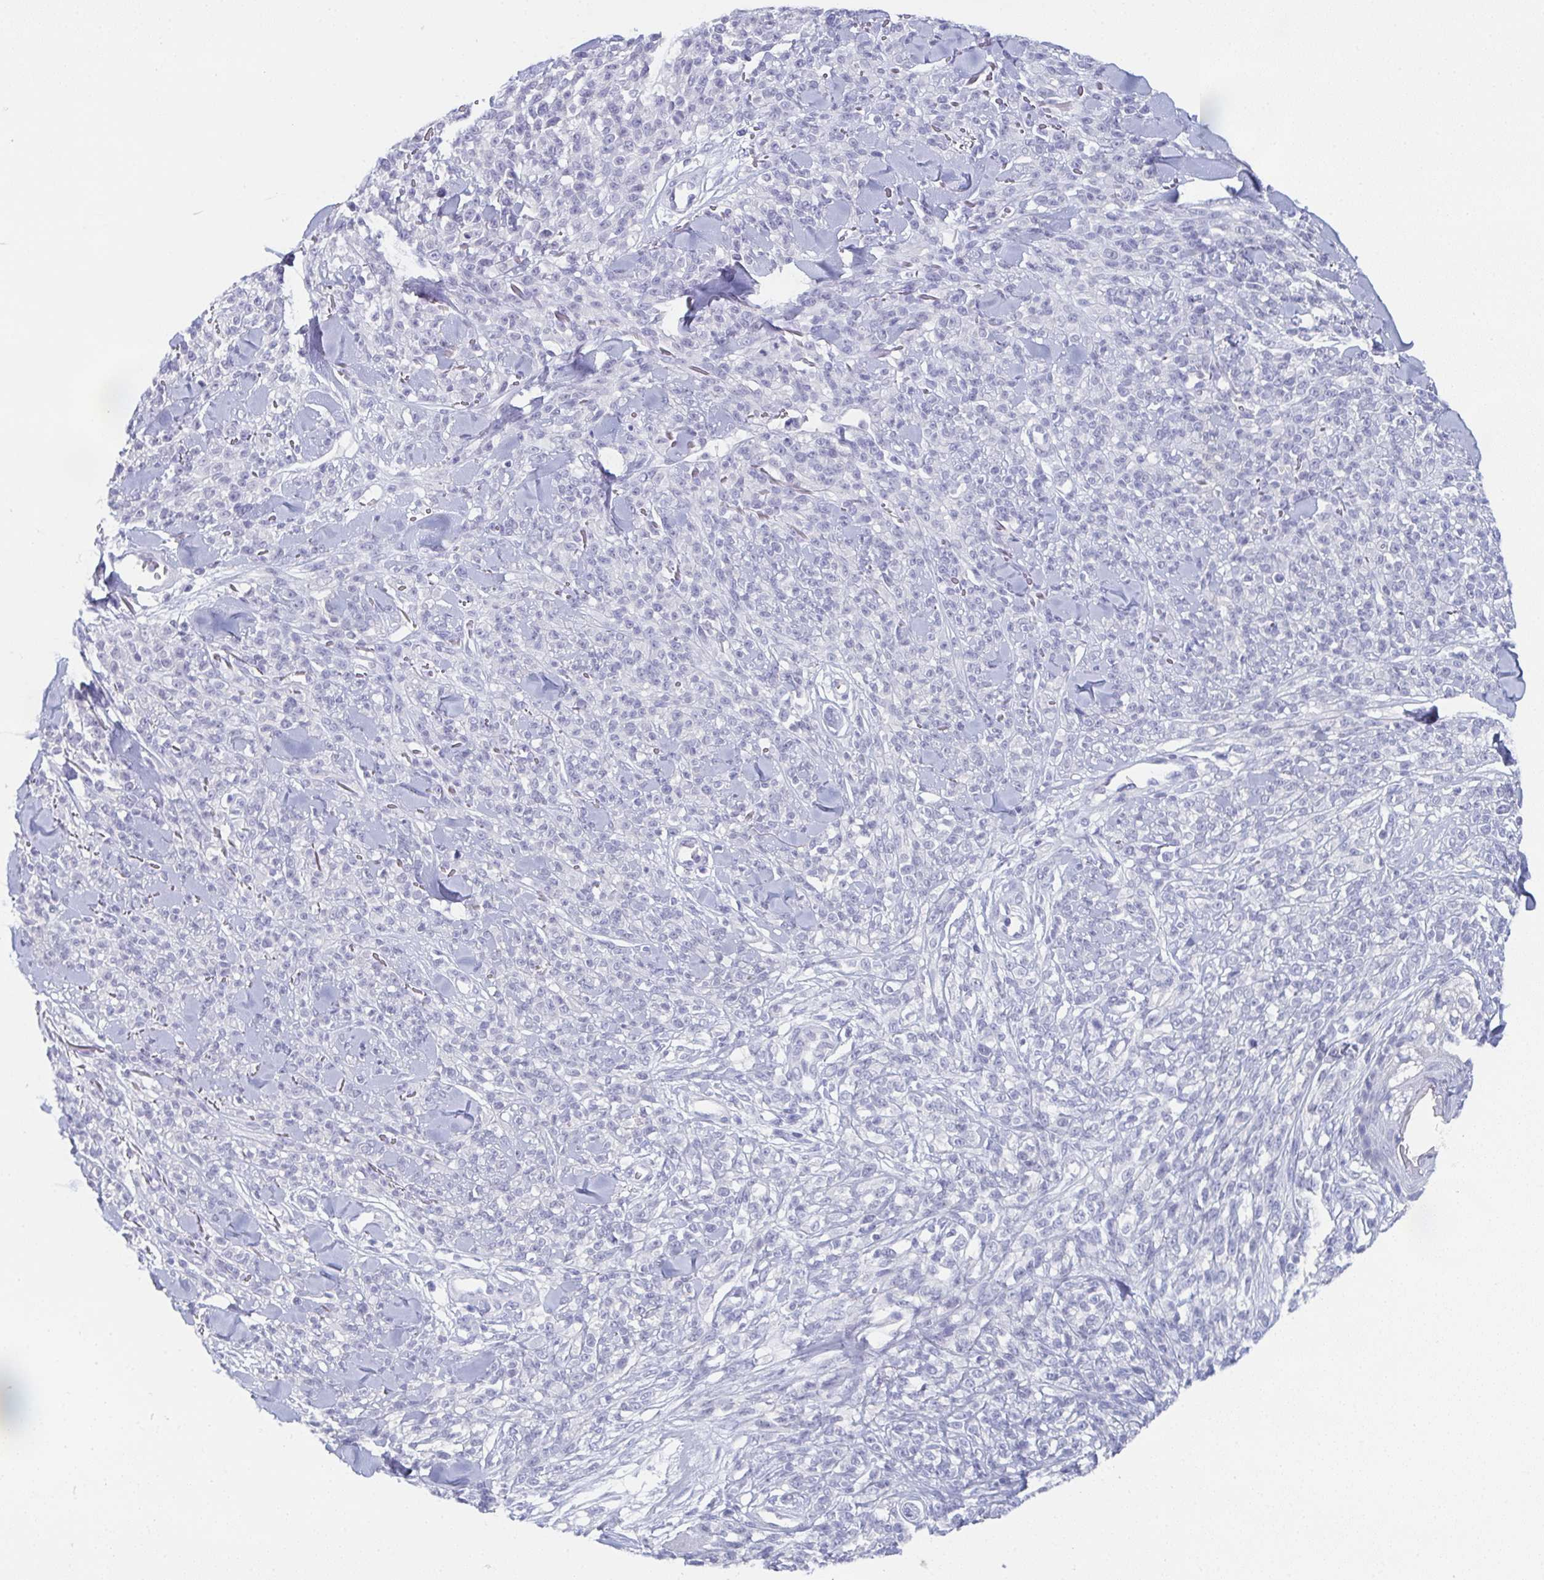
{"staining": {"intensity": "negative", "quantity": "none", "location": "none"}, "tissue": "melanoma", "cell_type": "Tumor cells", "image_type": "cancer", "snomed": [{"axis": "morphology", "description": "Malignant melanoma, NOS"}, {"axis": "topography", "description": "Skin"}, {"axis": "topography", "description": "Skin of trunk"}], "caption": "This histopathology image is of melanoma stained with immunohistochemistry (IHC) to label a protein in brown with the nuclei are counter-stained blue. There is no positivity in tumor cells. (DAB (3,3'-diaminobenzidine) immunohistochemistry (IHC), high magnification).", "gene": "DYDC2", "patient": {"sex": "male", "age": 74}}